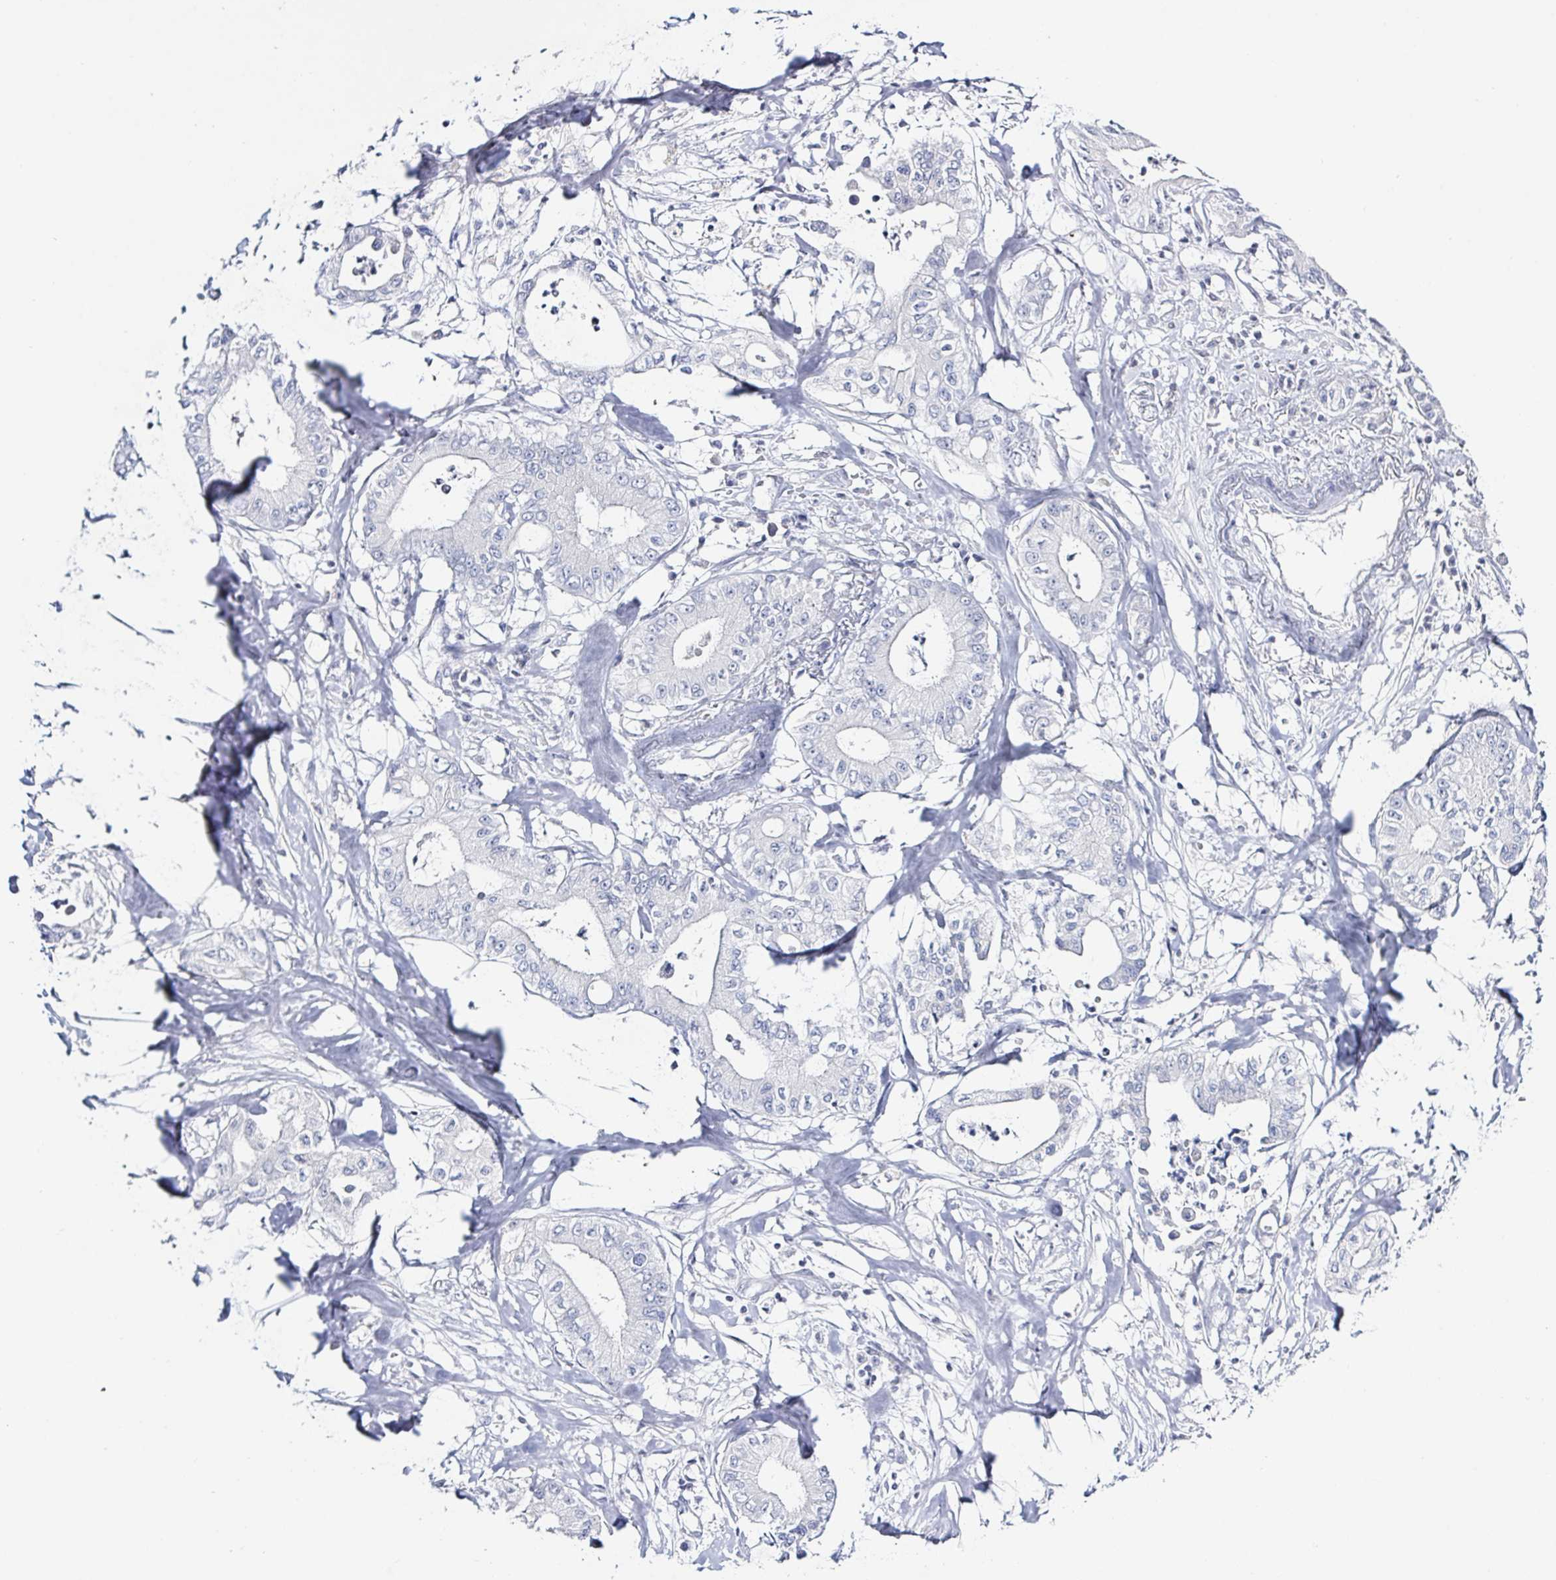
{"staining": {"intensity": "negative", "quantity": "none", "location": "none"}, "tissue": "pancreatic cancer", "cell_type": "Tumor cells", "image_type": "cancer", "snomed": [{"axis": "morphology", "description": "Adenocarcinoma, NOS"}, {"axis": "topography", "description": "Pancreas"}], "caption": "High power microscopy micrograph of an immunohistochemistry micrograph of pancreatic cancer (adenocarcinoma), revealing no significant positivity in tumor cells.", "gene": "OR10K1", "patient": {"sex": "male", "age": 71}}